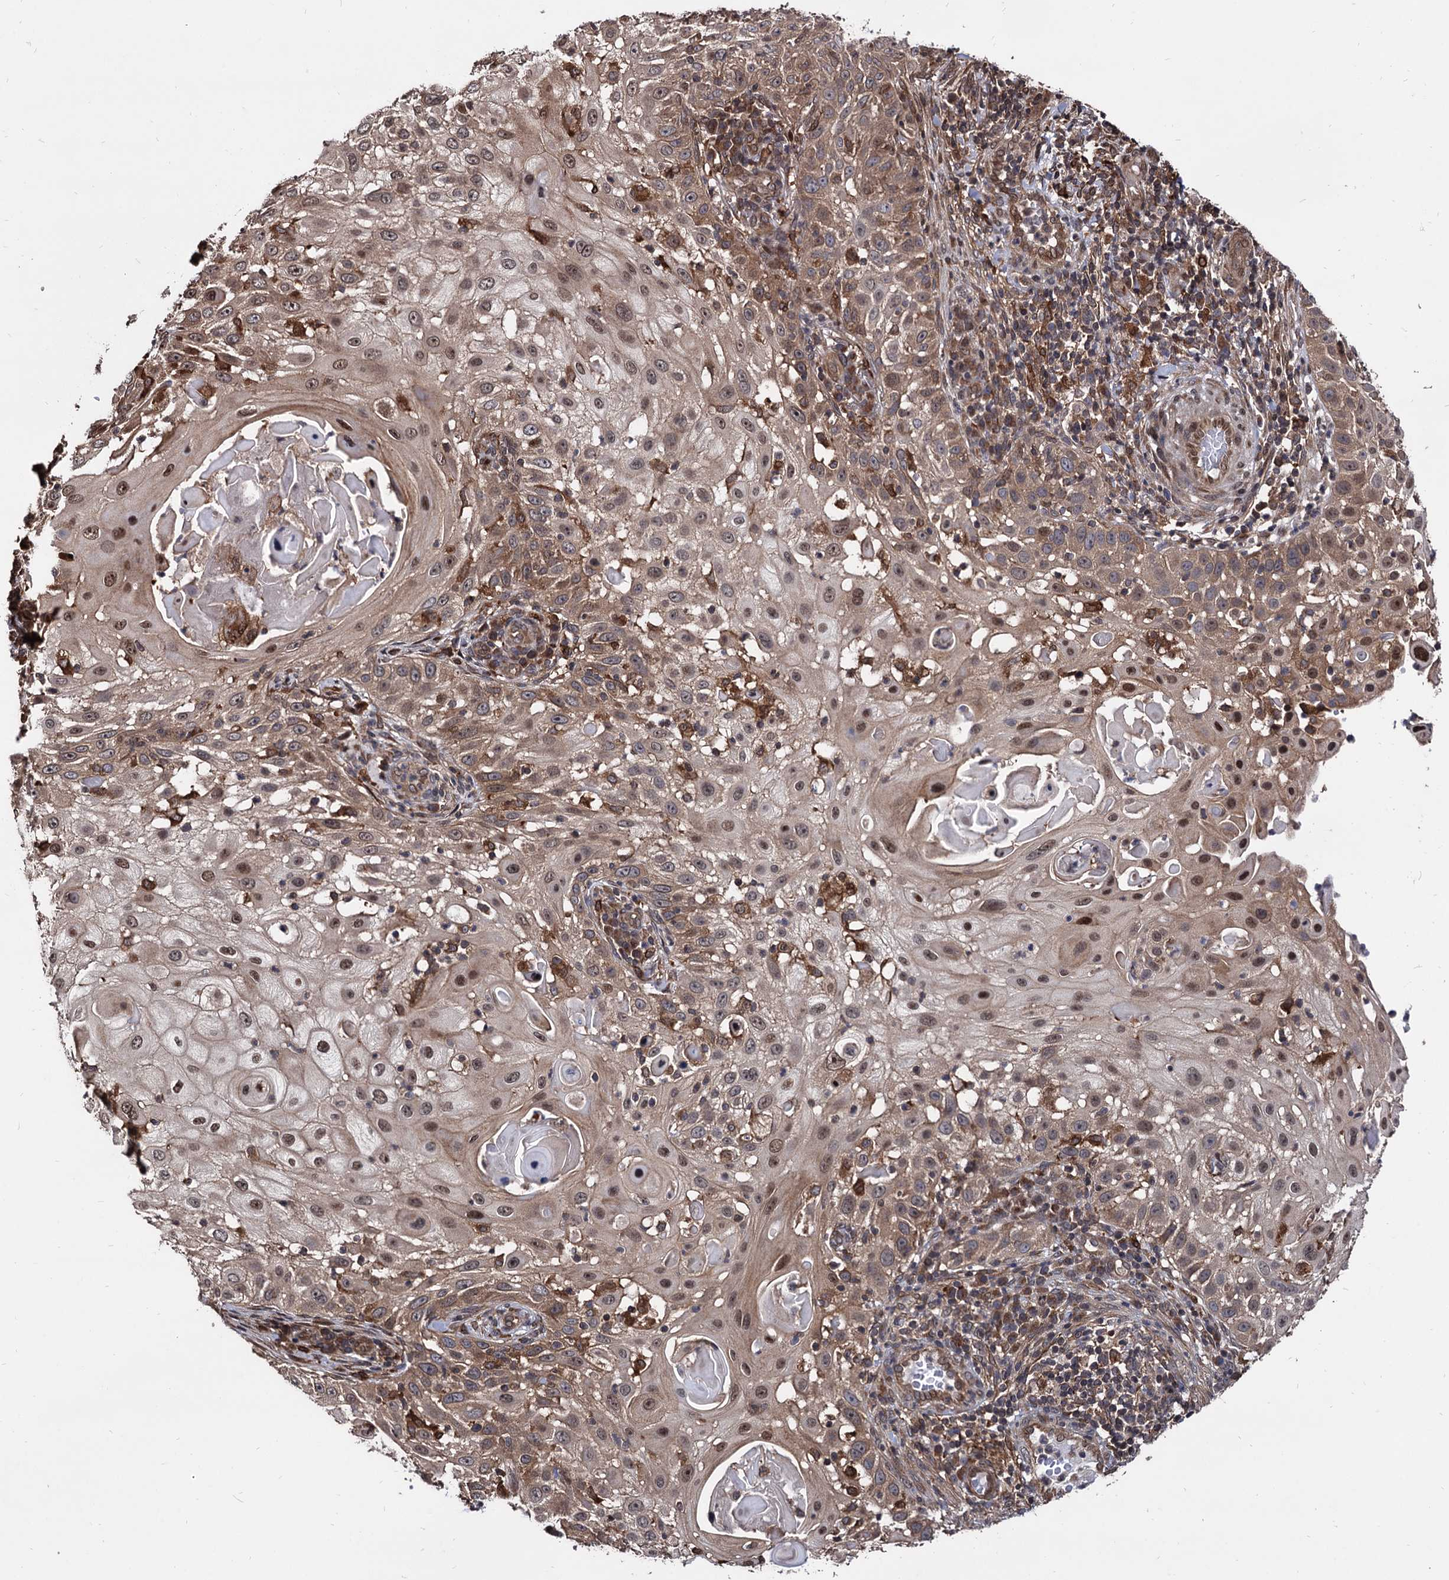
{"staining": {"intensity": "moderate", "quantity": ">75%", "location": "cytoplasmic/membranous,nuclear"}, "tissue": "skin cancer", "cell_type": "Tumor cells", "image_type": "cancer", "snomed": [{"axis": "morphology", "description": "Squamous cell carcinoma, NOS"}, {"axis": "topography", "description": "Skin"}], "caption": "Immunohistochemical staining of human skin squamous cell carcinoma exhibits moderate cytoplasmic/membranous and nuclear protein staining in about >75% of tumor cells.", "gene": "ANKRD12", "patient": {"sex": "female", "age": 44}}